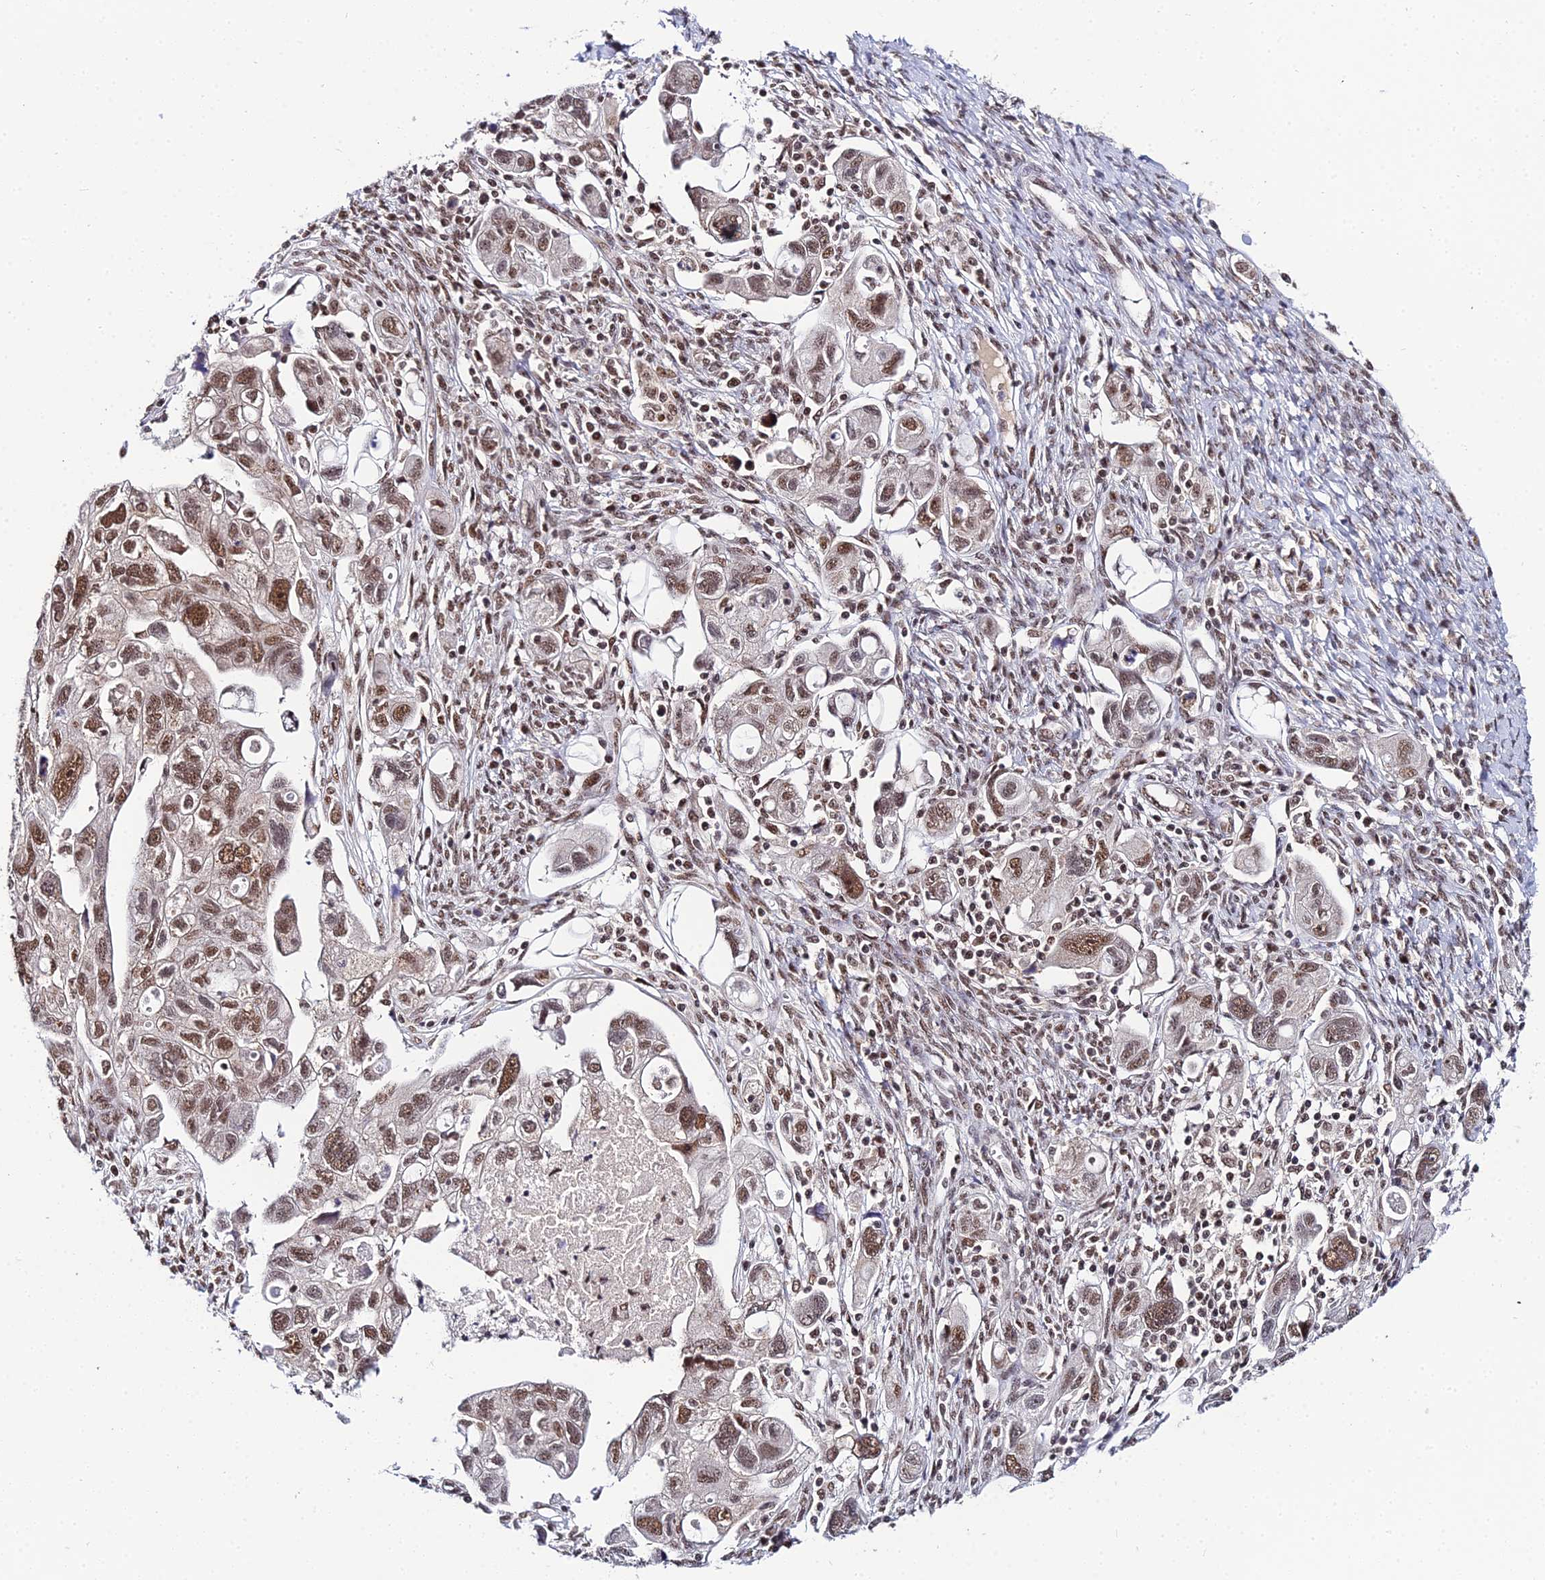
{"staining": {"intensity": "moderate", "quantity": ">75%", "location": "nuclear"}, "tissue": "ovarian cancer", "cell_type": "Tumor cells", "image_type": "cancer", "snomed": [{"axis": "morphology", "description": "Carcinoma, NOS"}, {"axis": "morphology", "description": "Cystadenocarcinoma, serous, NOS"}, {"axis": "topography", "description": "Ovary"}], "caption": "Tumor cells reveal medium levels of moderate nuclear expression in about >75% of cells in carcinoma (ovarian).", "gene": "EXOSC3", "patient": {"sex": "female", "age": 69}}